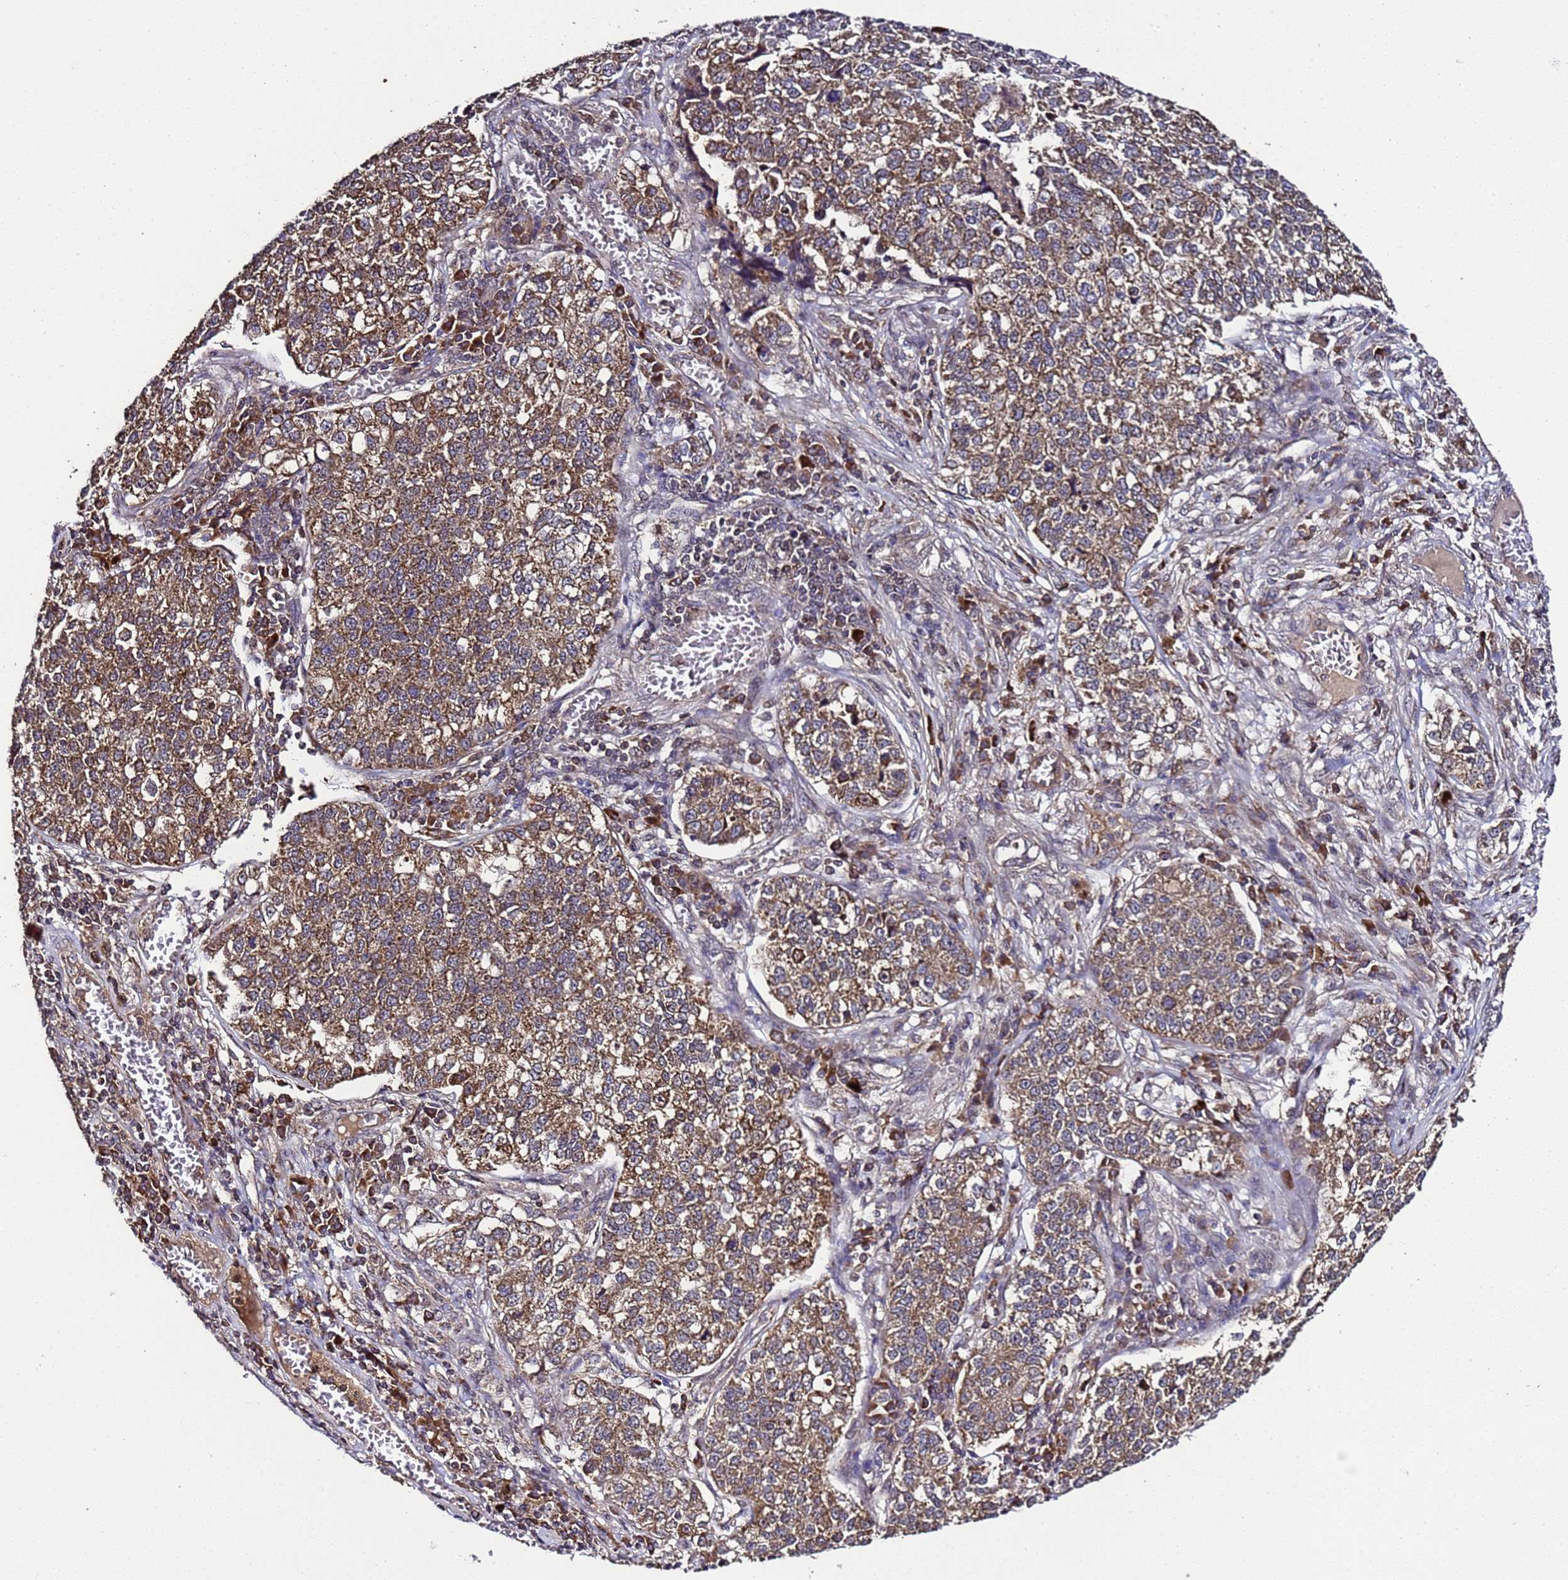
{"staining": {"intensity": "moderate", "quantity": ">75%", "location": "cytoplasmic/membranous"}, "tissue": "lung cancer", "cell_type": "Tumor cells", "image_type": "cancer", "snomed": [{"axis": "morphology", "description": "Adenocarcinoma, NOS"}, {"axis": "topography", "description": "Lung"}], "caption": "Brown immunohistochemical staining in adenocarcinoma (lung) demonstrates moderate cytoplasmic/membranous staining in about >75% of tumor cells.", "gene": "HSPBAP1", "patient": {"sex": "male", "age": 49}}